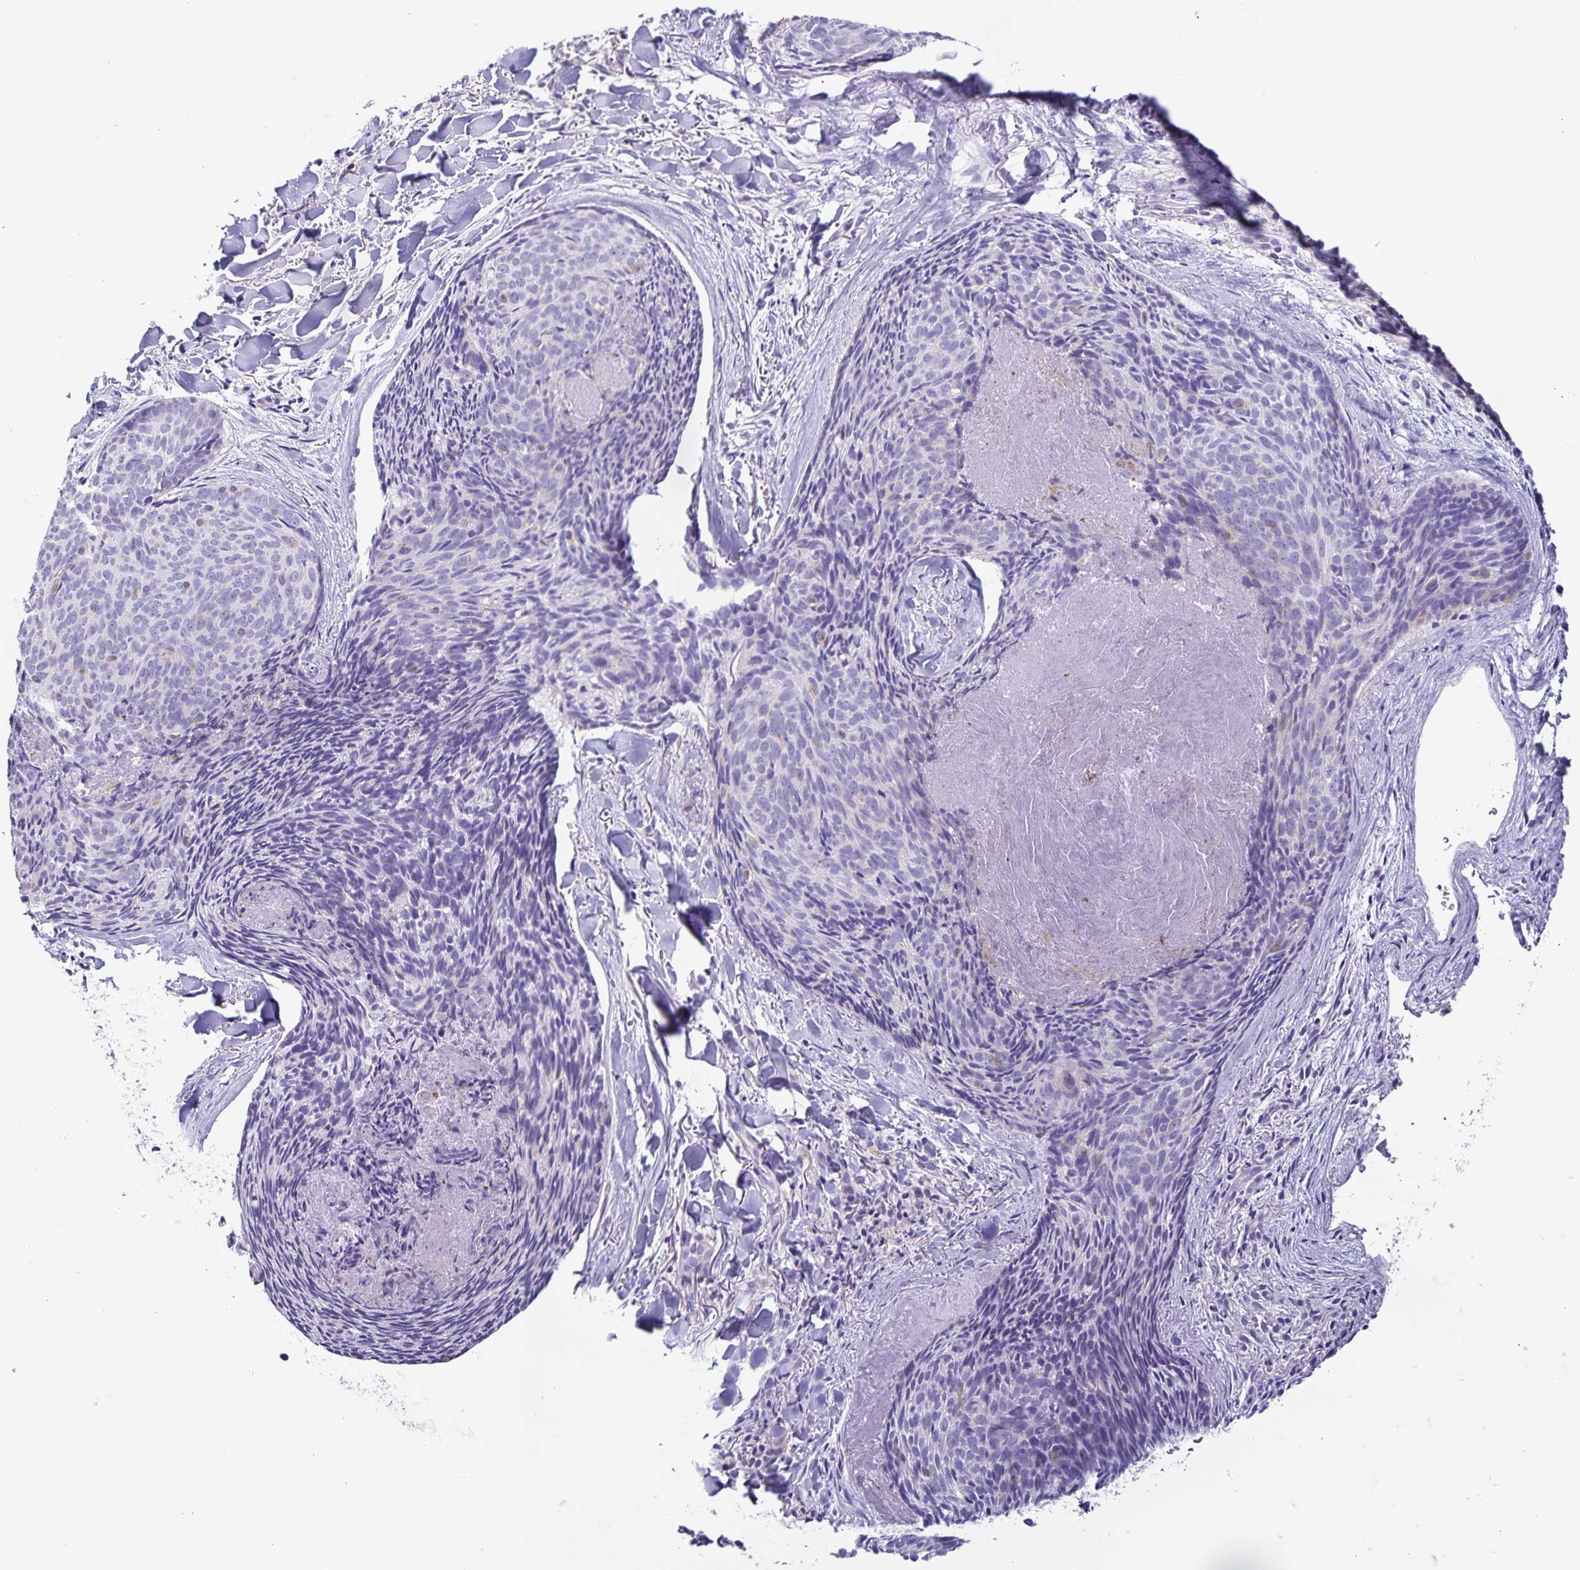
{"staining": {"intensity": "negative", "quantity": "none", "location": "none"}, "tissue": "skin cancer", "cell_type": "Tumor cells", "image_type": "cancer", "snomed": [{"axis": "morphology", "description": "Basal cell carcinoma"}, {"axis": "topography", "description": "Skin"}], "caption": "Skin cancer was stained to show a protein in brown. There is no significant expression in tumor cells. (IHC, brightfield microscopy, high magnification).", "gene": "BOLL", "patient": {"sex": "female", "age": 82}}